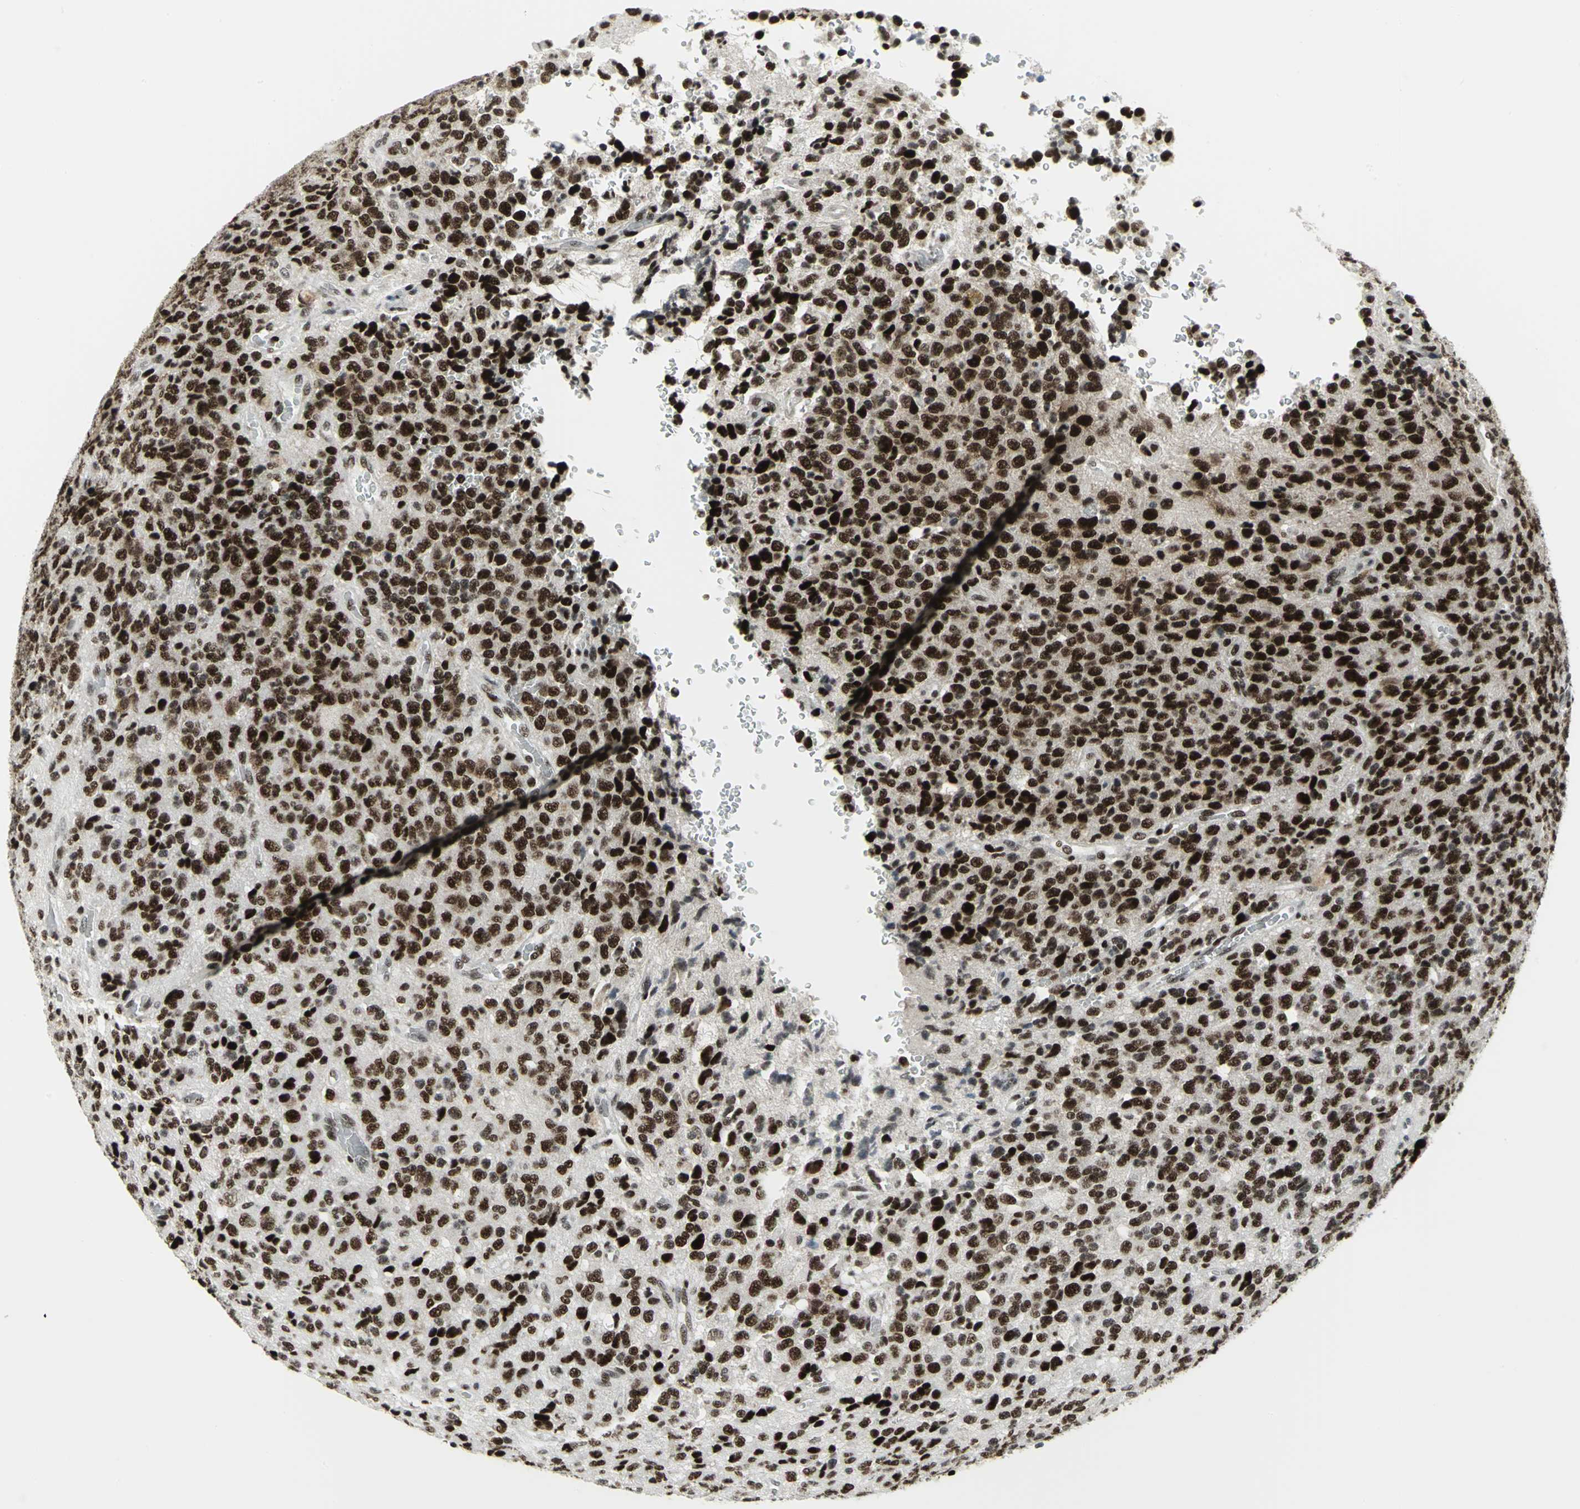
{"staining": {"intensity": "strong", "quantity": ">75%", "location": "nuclear"}, "tissue": "glioma", "cell_type": "Tumor cells", "image_type": "cancer", "snomed": [{"axis": "morphology", "description": "Glioma, malignant, High grade"}, {"axis": "topography", "description": "pancreas cauda"}], "caption": "Immunohistochemistry photomicrograph of neoplastic tissue: glioma stained using immunohistochemistry reveals high levels of strong protein expression localized specifically in the nuclear of tumor cells, appearing as a nuclear brown color.", "gene": "SMARCA4", "patient": {"sex": "male", "age": 60}}